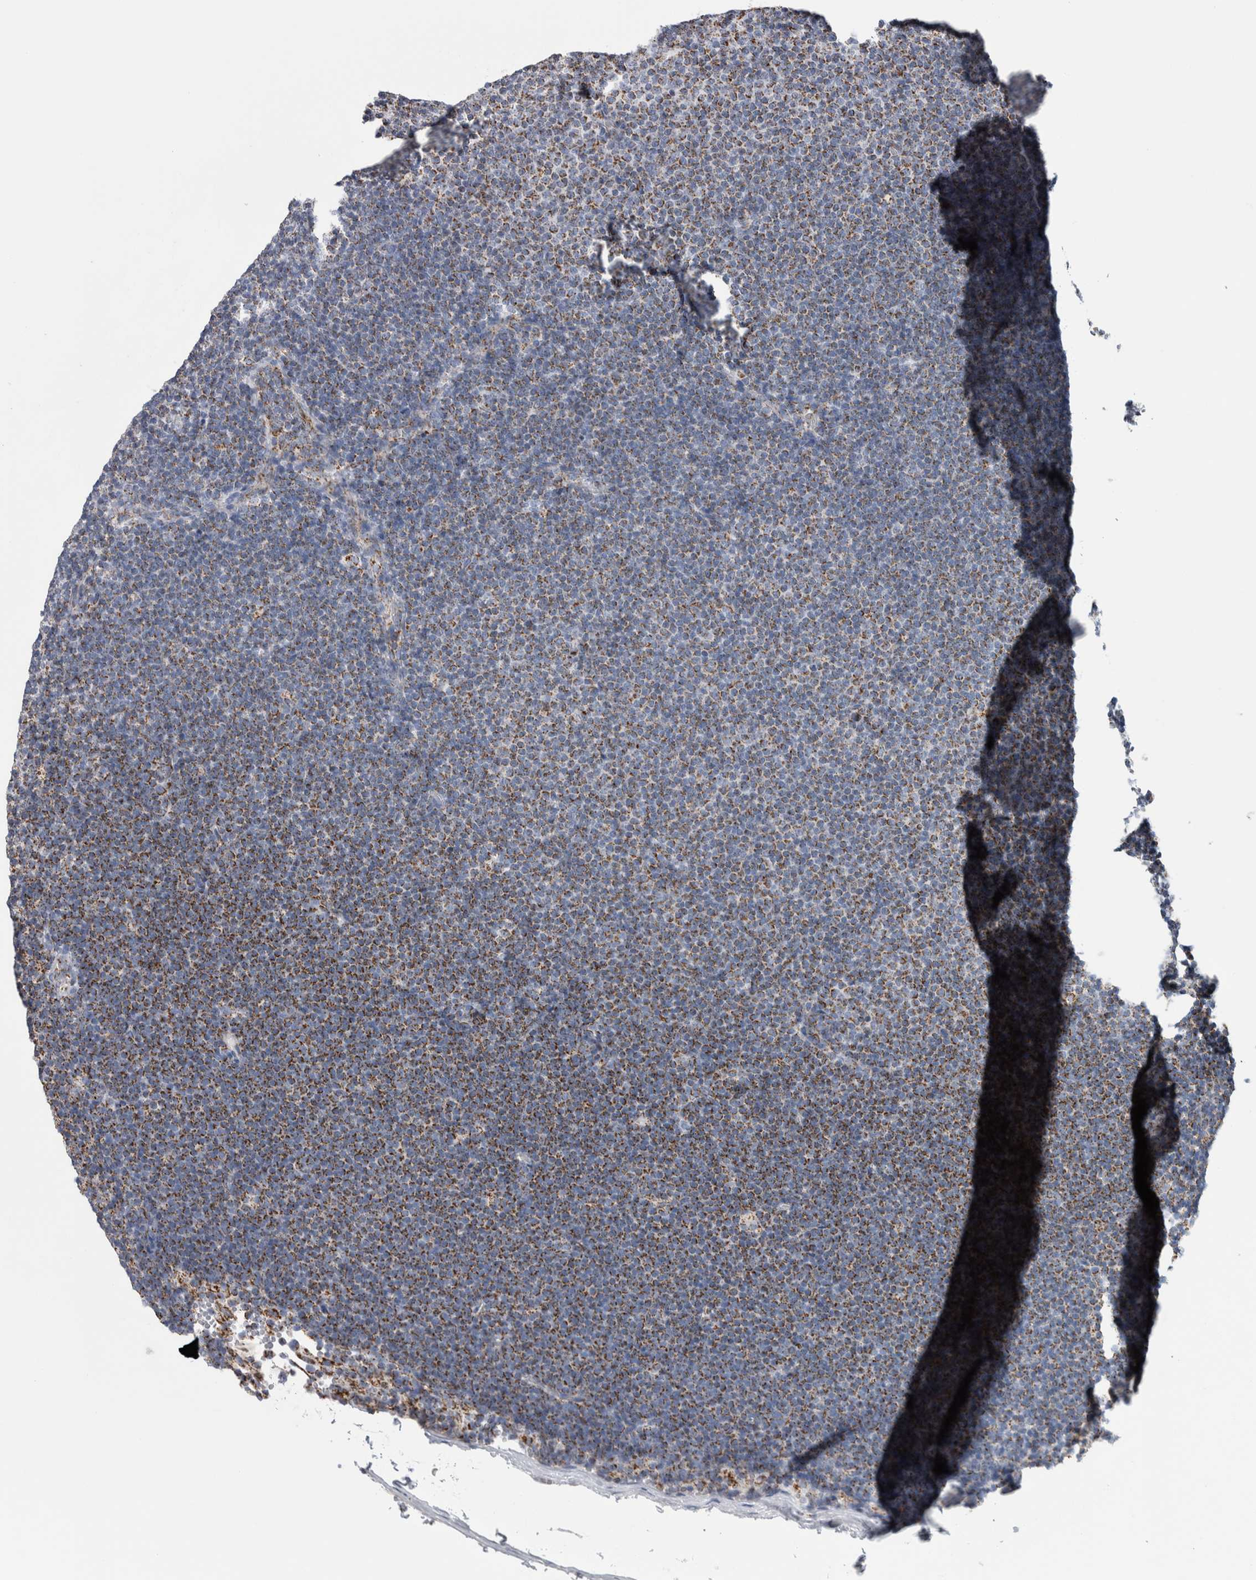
{"staining": {"intensity": "moderate", "quantity": ">75%", "location": "cytoplasmic/membranous"}, "tissue": "lymphoma", "cell_type": "Tumor cells", "image_type": "cancer", "snomed": [{"axis": "morphology", "description": "Malignant lymphoma, non-Hodgkin's type, Low grade"}, {"axis": "topography", "description": "Lymph node"}], "caption": "DAB immunohistochemical staining of human low-grade malignant lymphoma, non-Hodgkin's type exhibits moderate cytoplasmic/membranous protein staining in about >75% of tumor cells.", "gene": "ETFA", "patient": {"sex": "female", "age": 53}}